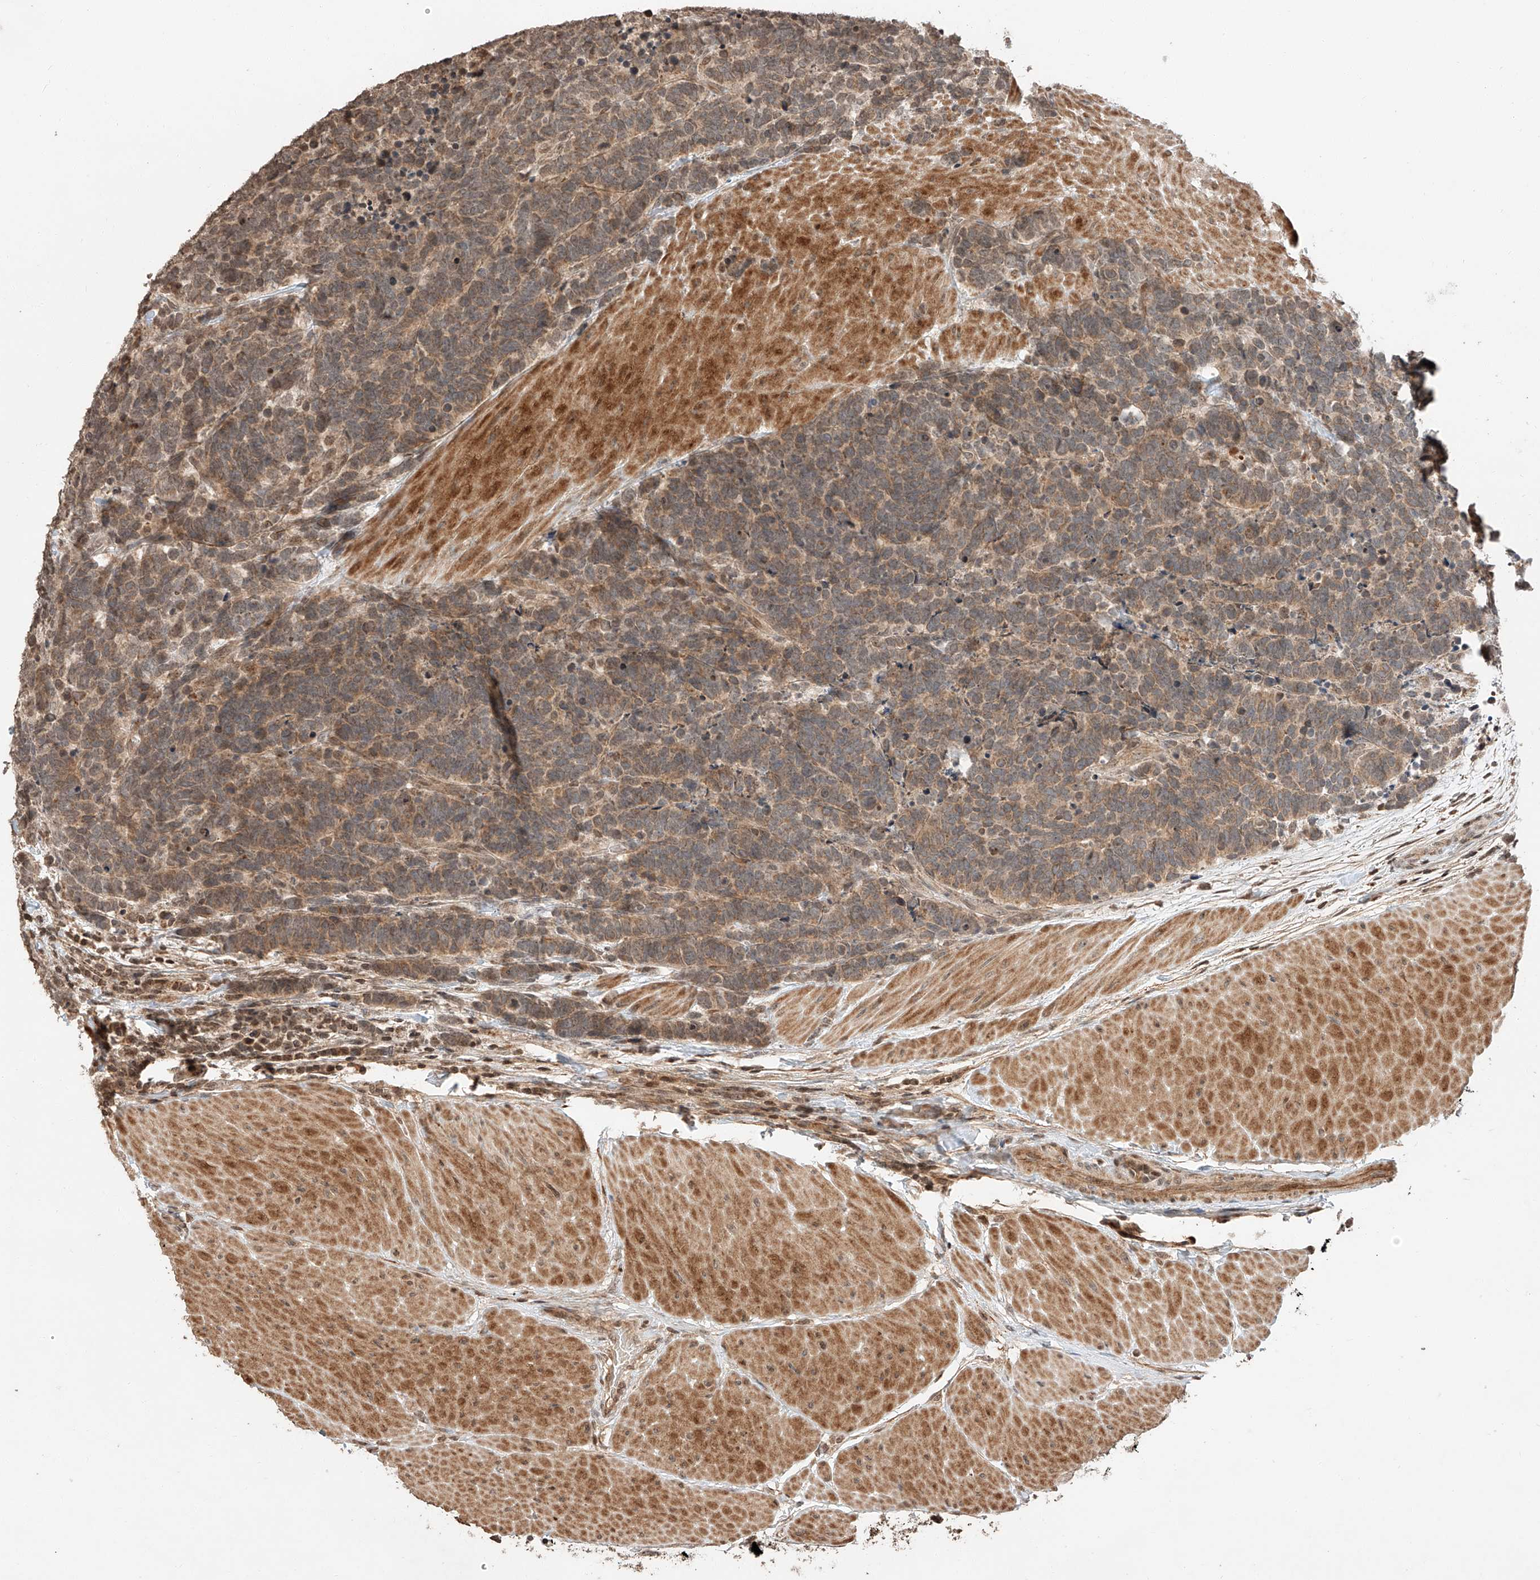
{"staining": {"intensity": "weak", "quantity": ">75%", "location": "cytoplasmic/membranous"}, "tissue": "carcinoid", "cell_type": "Tumor cells", "image_type": "cancer", "snomed": [{"axis": "morphology", "description": "Carcinoma, NOS"}, {"axis": "morphology", "description": "Carcinoid, malignant, NOS"}, {"axis": "topography", "description": "Urinary bladder"}], "caption": "Carcinoid stained with a protein marker displays weak staining in tumor cells.", "gene": "ARHGAP33", "patient": {"sex": "male", "age": 57}}